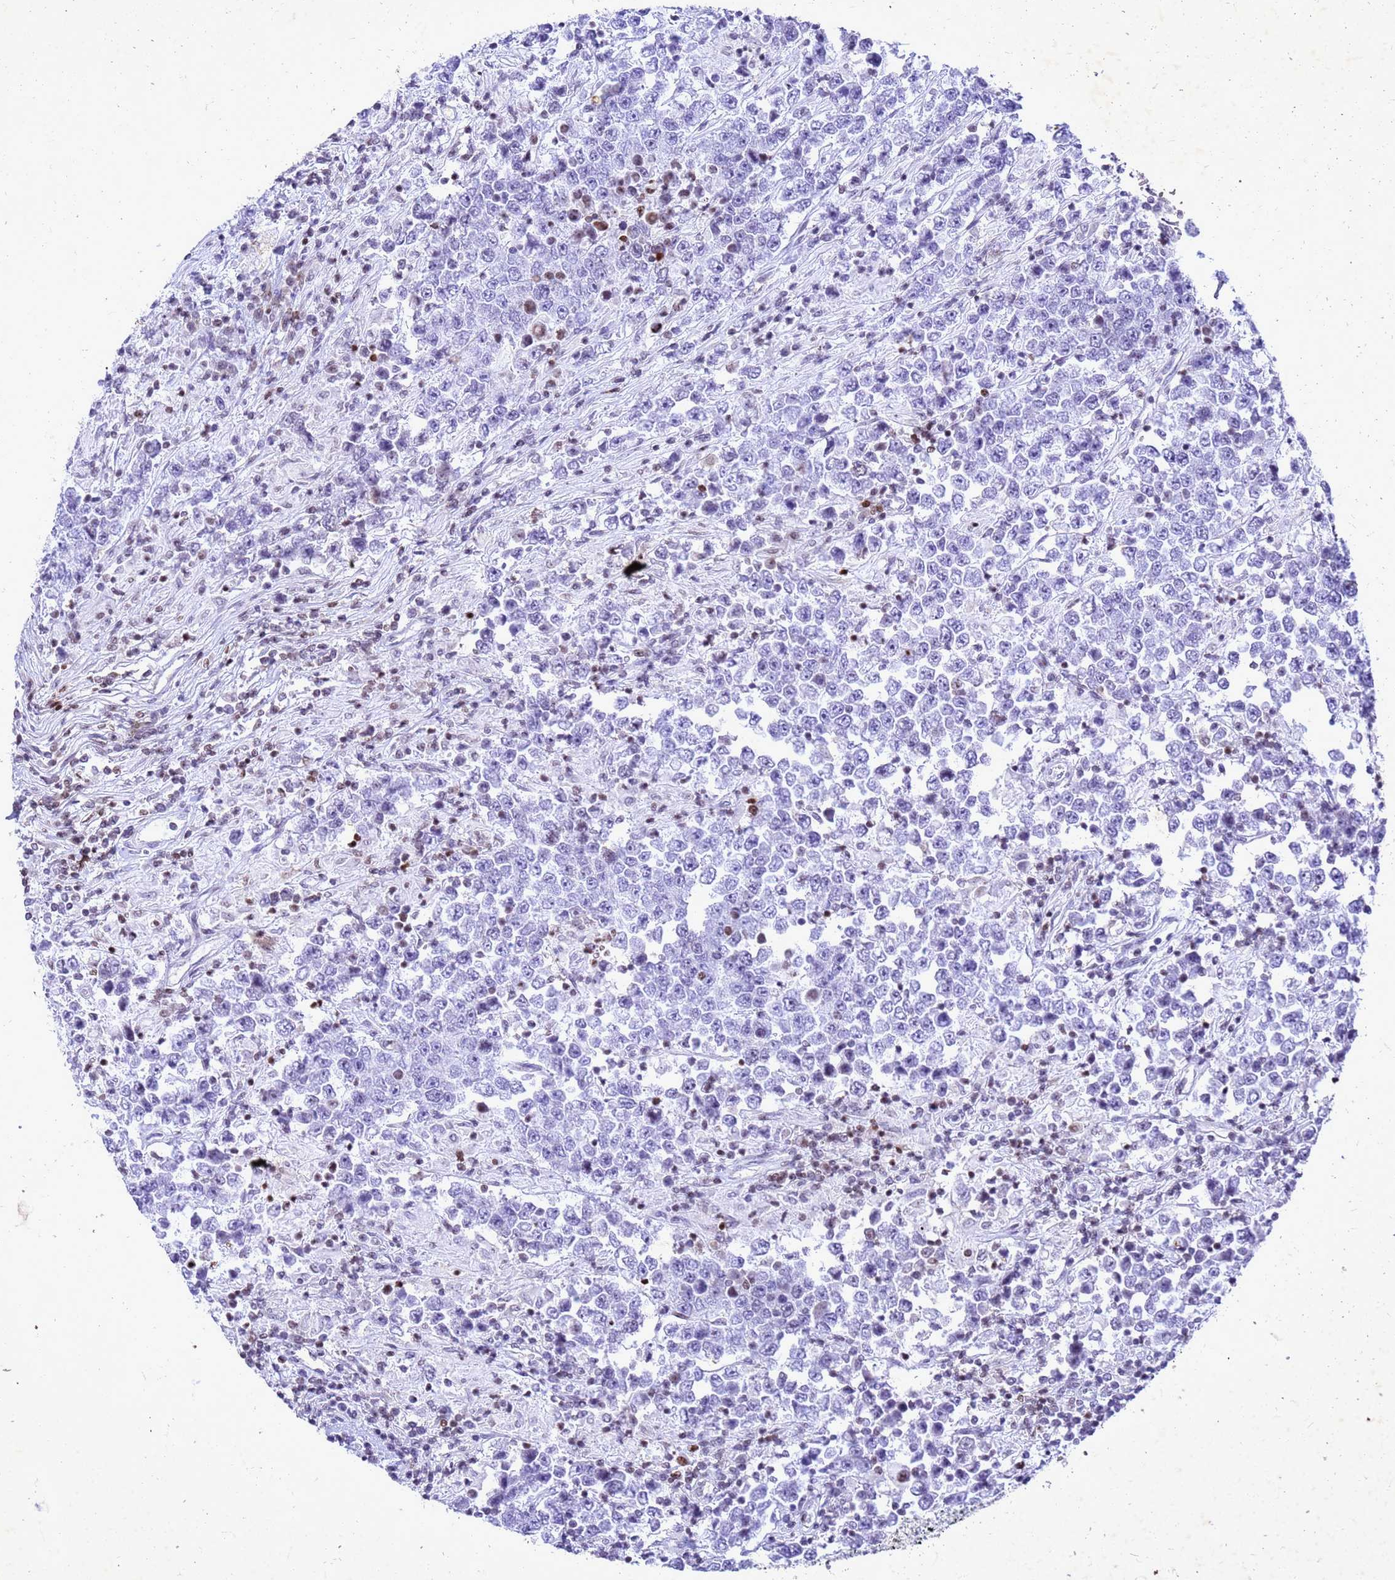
{"staining": {"intensity": "negative", "quantity": "none", "location": "none"}, "tissue": "testis cancer", "cell_type": "Tumor cells", "image_type": "cancer", "snomed": [{"axis": "morphology", "description": "Normal tissue, NOS"}, {"axis": "morphology", "description": "Urothelial carcinoma, High grade"}, {"axis": "morphology", "description": "Seminoma, NOS"}, {"axis": "morphology", "description": "Carcinoma, Embryonal, NOS"}, {"axis": "topography", "description": "Urinary bladder"}, {"axis": "topography", "description": "Testis"}], "caption": "High power microscopy image of an IHC micrograph of embryonal carcinoma (testis), revealing no significant positivity in tumor cells.", "gene": "COPS9", "patient": {"sex": "male", "age": 41}}